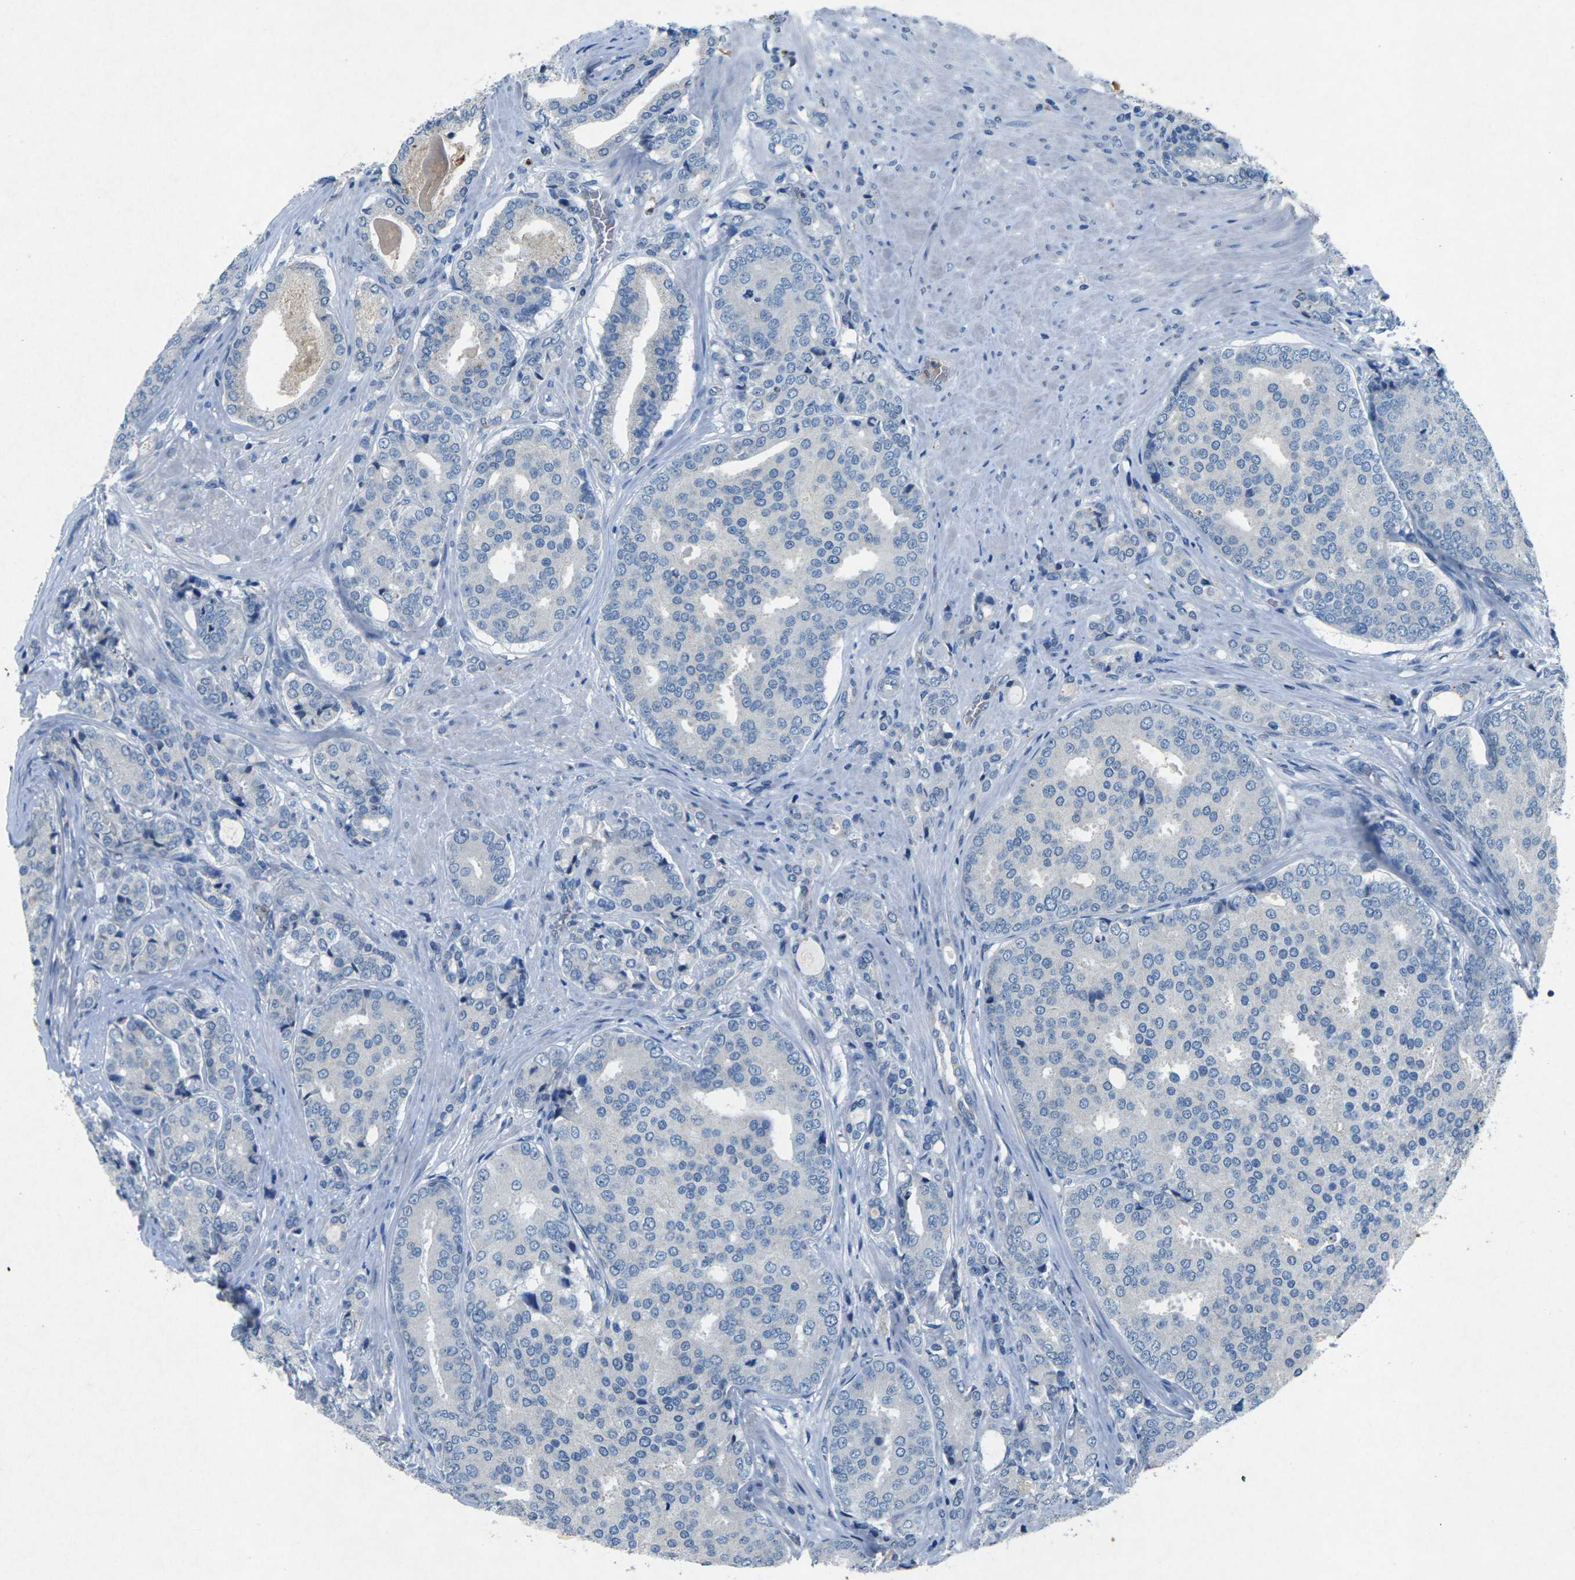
{"staining": {"intensity": "negative", "quantity": "none", "location": "none"}, "tissue": "prostate cancer", "cell_type": "Tumor cells", "image_type": "cancer", "snomed": [{"axis": "morphology", "description": "Adenocarcinoma, High grade"}, {"axis": "topography", "description": "Prostate"}], "caption": "Prostate high-grade adenocarcinoma stained for a protein using immunohistochemistry (IHC) displays no staining tumor cells.", "gene": "PLG", "patient": {"sex": "male", "age": 50}}